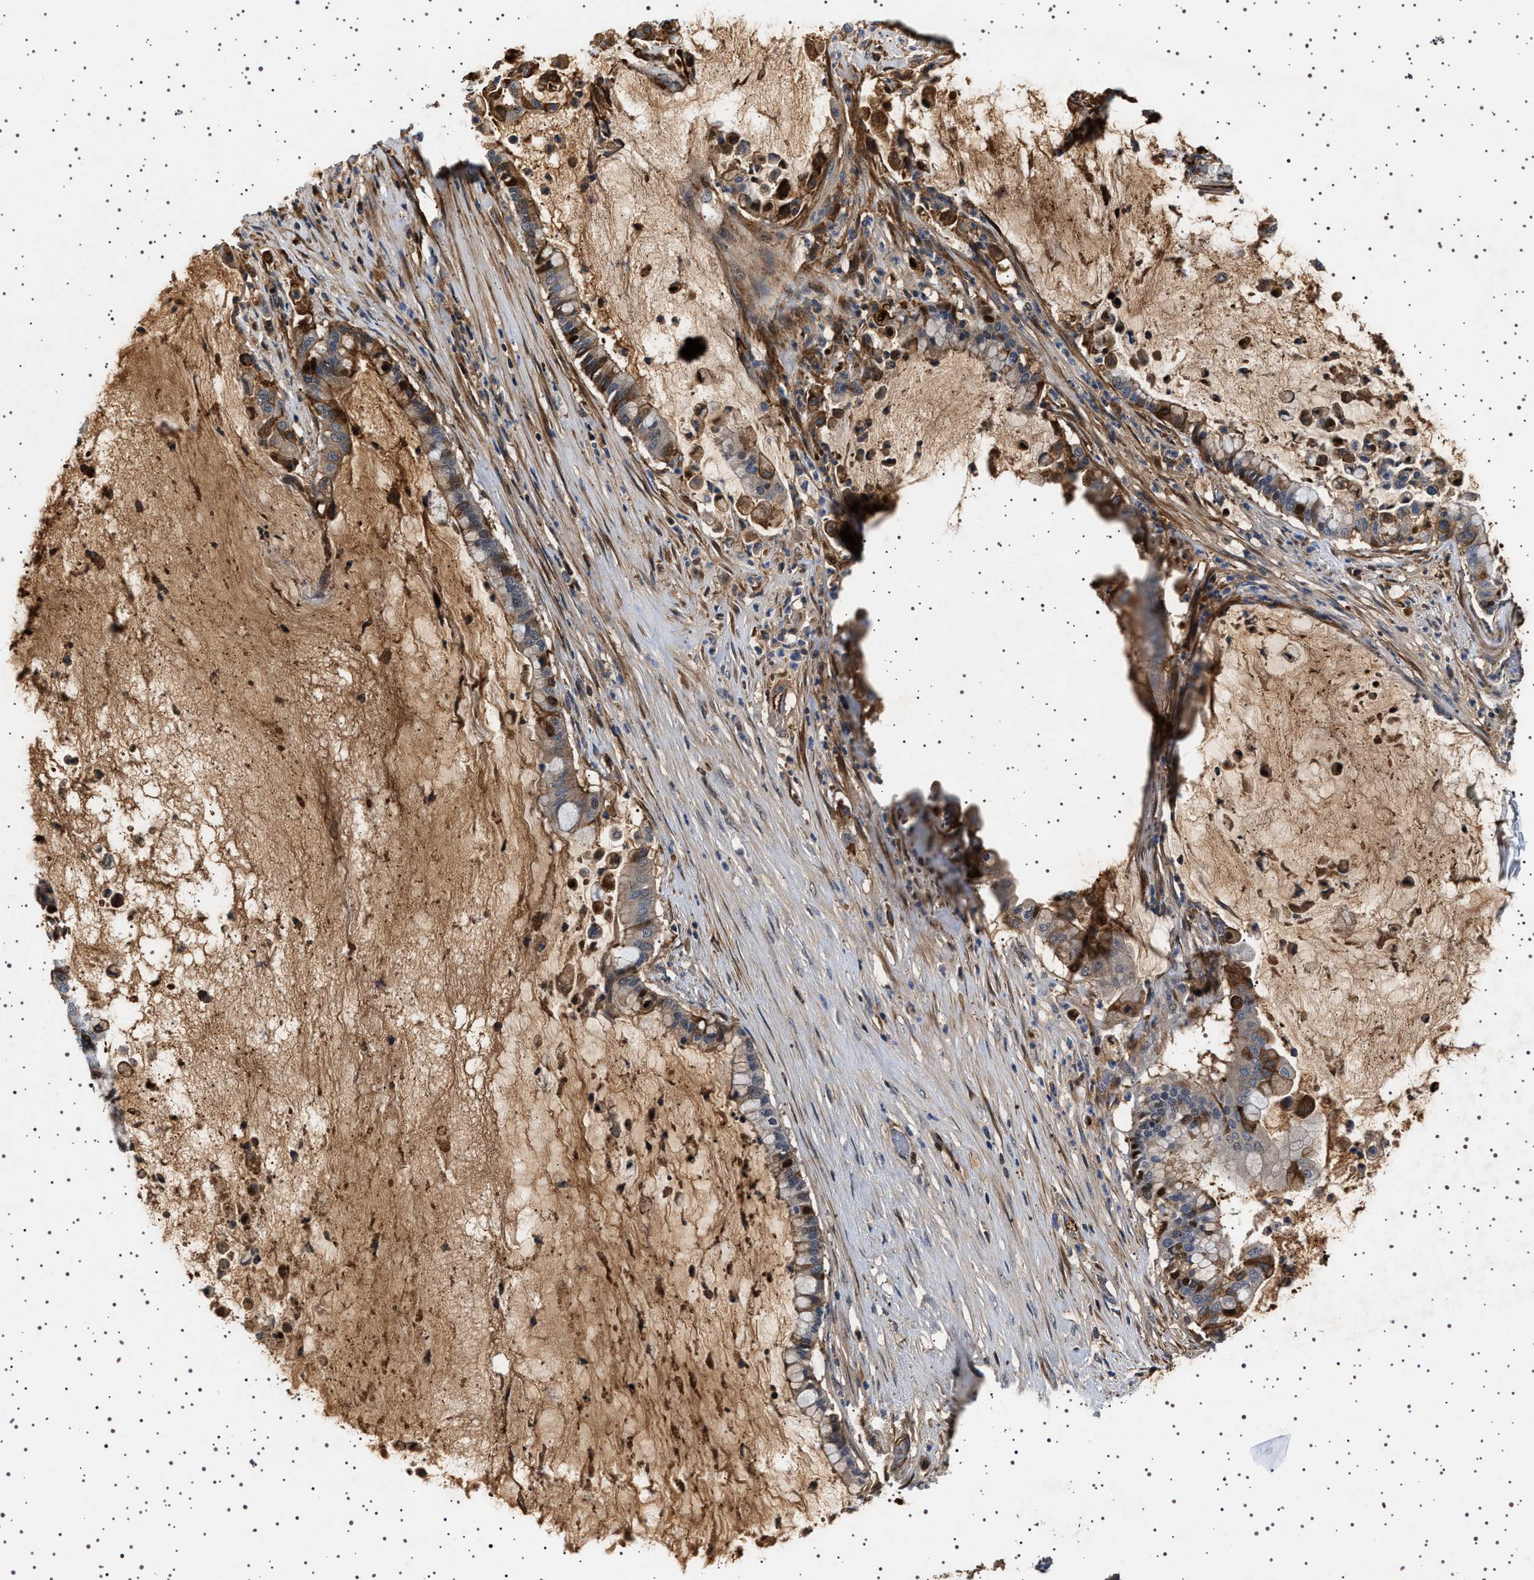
{"staining": {"intensity": "moderate", "quantity": "25%-75%", "location": "cytoplasmic/membranous"}, "tissue": "pancreatic cancer", "cell_type": "Tumor cells", "image_type": "cancer", "snomed": [{"axis": "morphology", "description": "Adenocarcinoma, NOS"}, {"axis": "topography", "description": "Pancreas"}], "caption": "The micrograph shows a brown stain indicating the presence of a protein in the cytoplasmic/membranous of tumor cells in pancreatic cancer (adenocarcinoma).", "gene": "FICD", "patient": {"sex": "male", "age": 41}}